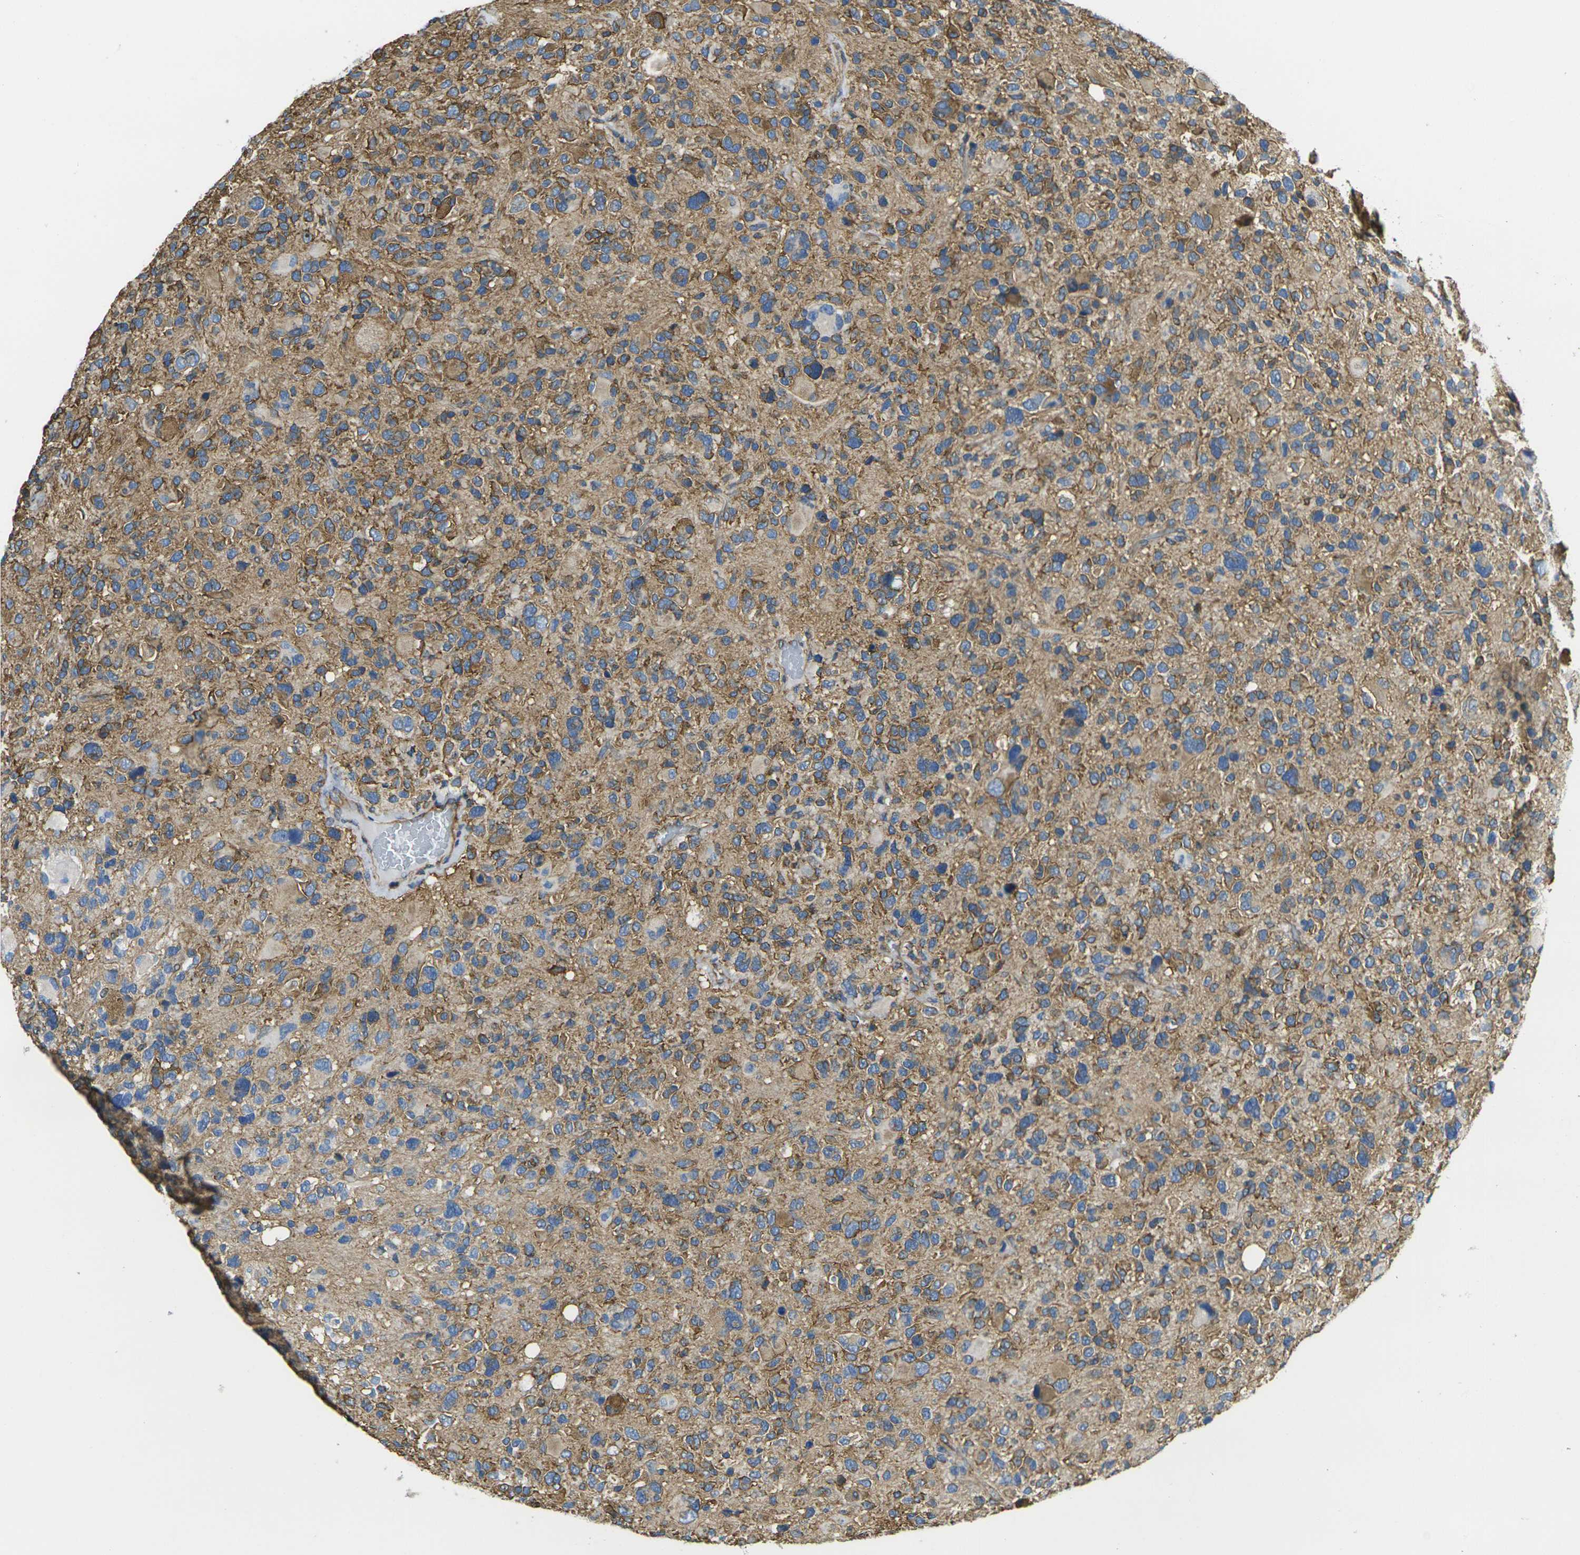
{"staining": {"intensity": "moderate", "quantity": ">75%", "location": "cytoplasmic/membranous"}, "tissue": "glioma", "cell_type": "Tumor cells", "image_type": "cancer", "snomed": [{"axis": "morphology", "description": "Glioma, malignant, High grade"}, {"axis": "topography", "description": "Brain"}], "caption": "A medium amount of moderate cytoplasmic/membranous expression is identified in about >75% of tumor cells in glioma tissue.", "gene": "FAM110D", "patient": {"sex": "male", "age": 48}}